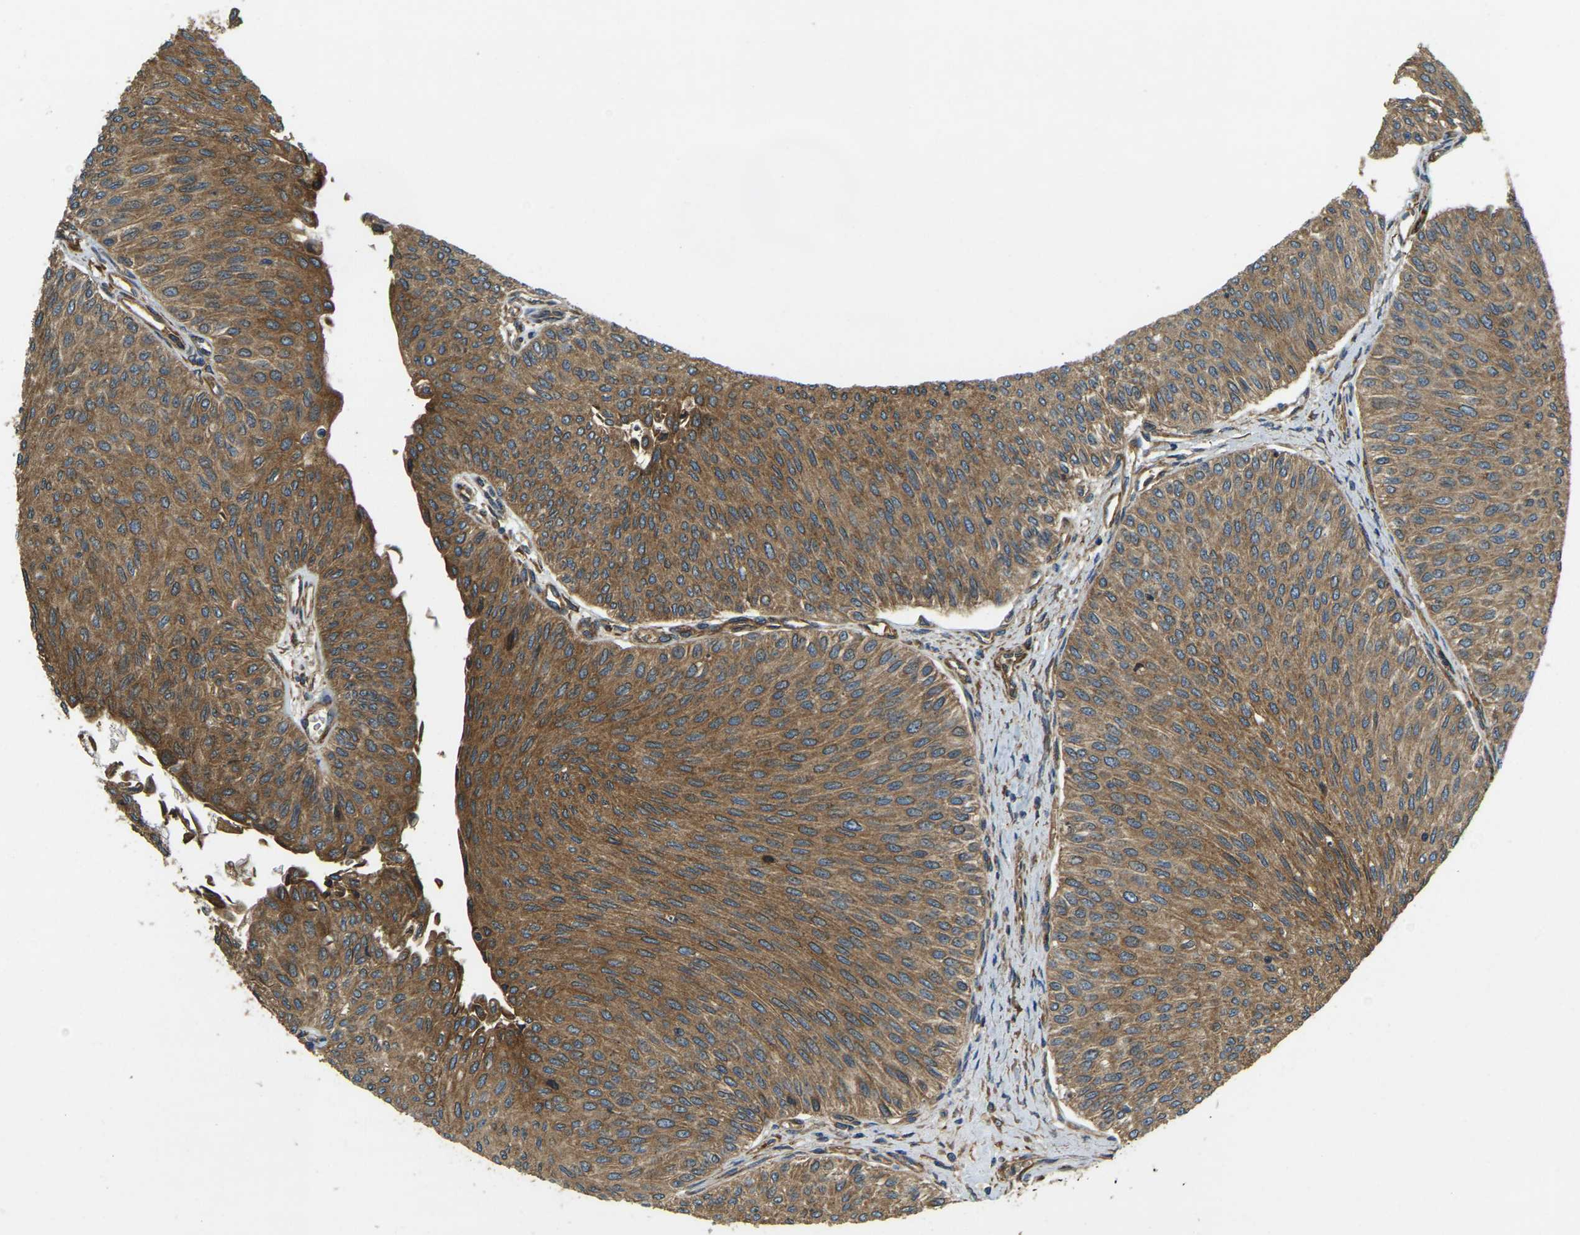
{"staining": {"intensity": "moderate", "quantity": ">75%", "location": "cytoplasmic/membranous"}, "tissue": "urothelial cancer", "cell_type": "Tumor cells", "image_type": "cancer", "snomed": [{"axis": "morphology", "description": "Urothelial carcinoma, Low grade"}, {"axis": "topography", "description": "Urinary bladder"}], "caption": "About >75% of tumor cells in urothelial carcinoma (low-grade) exhibit moderate cytoplasmic/membranous protein positivity as visualized by brown immunohistochemical staining.", "gene": "ERGIC1", "patient": {"sex": "male", "age": 78}}